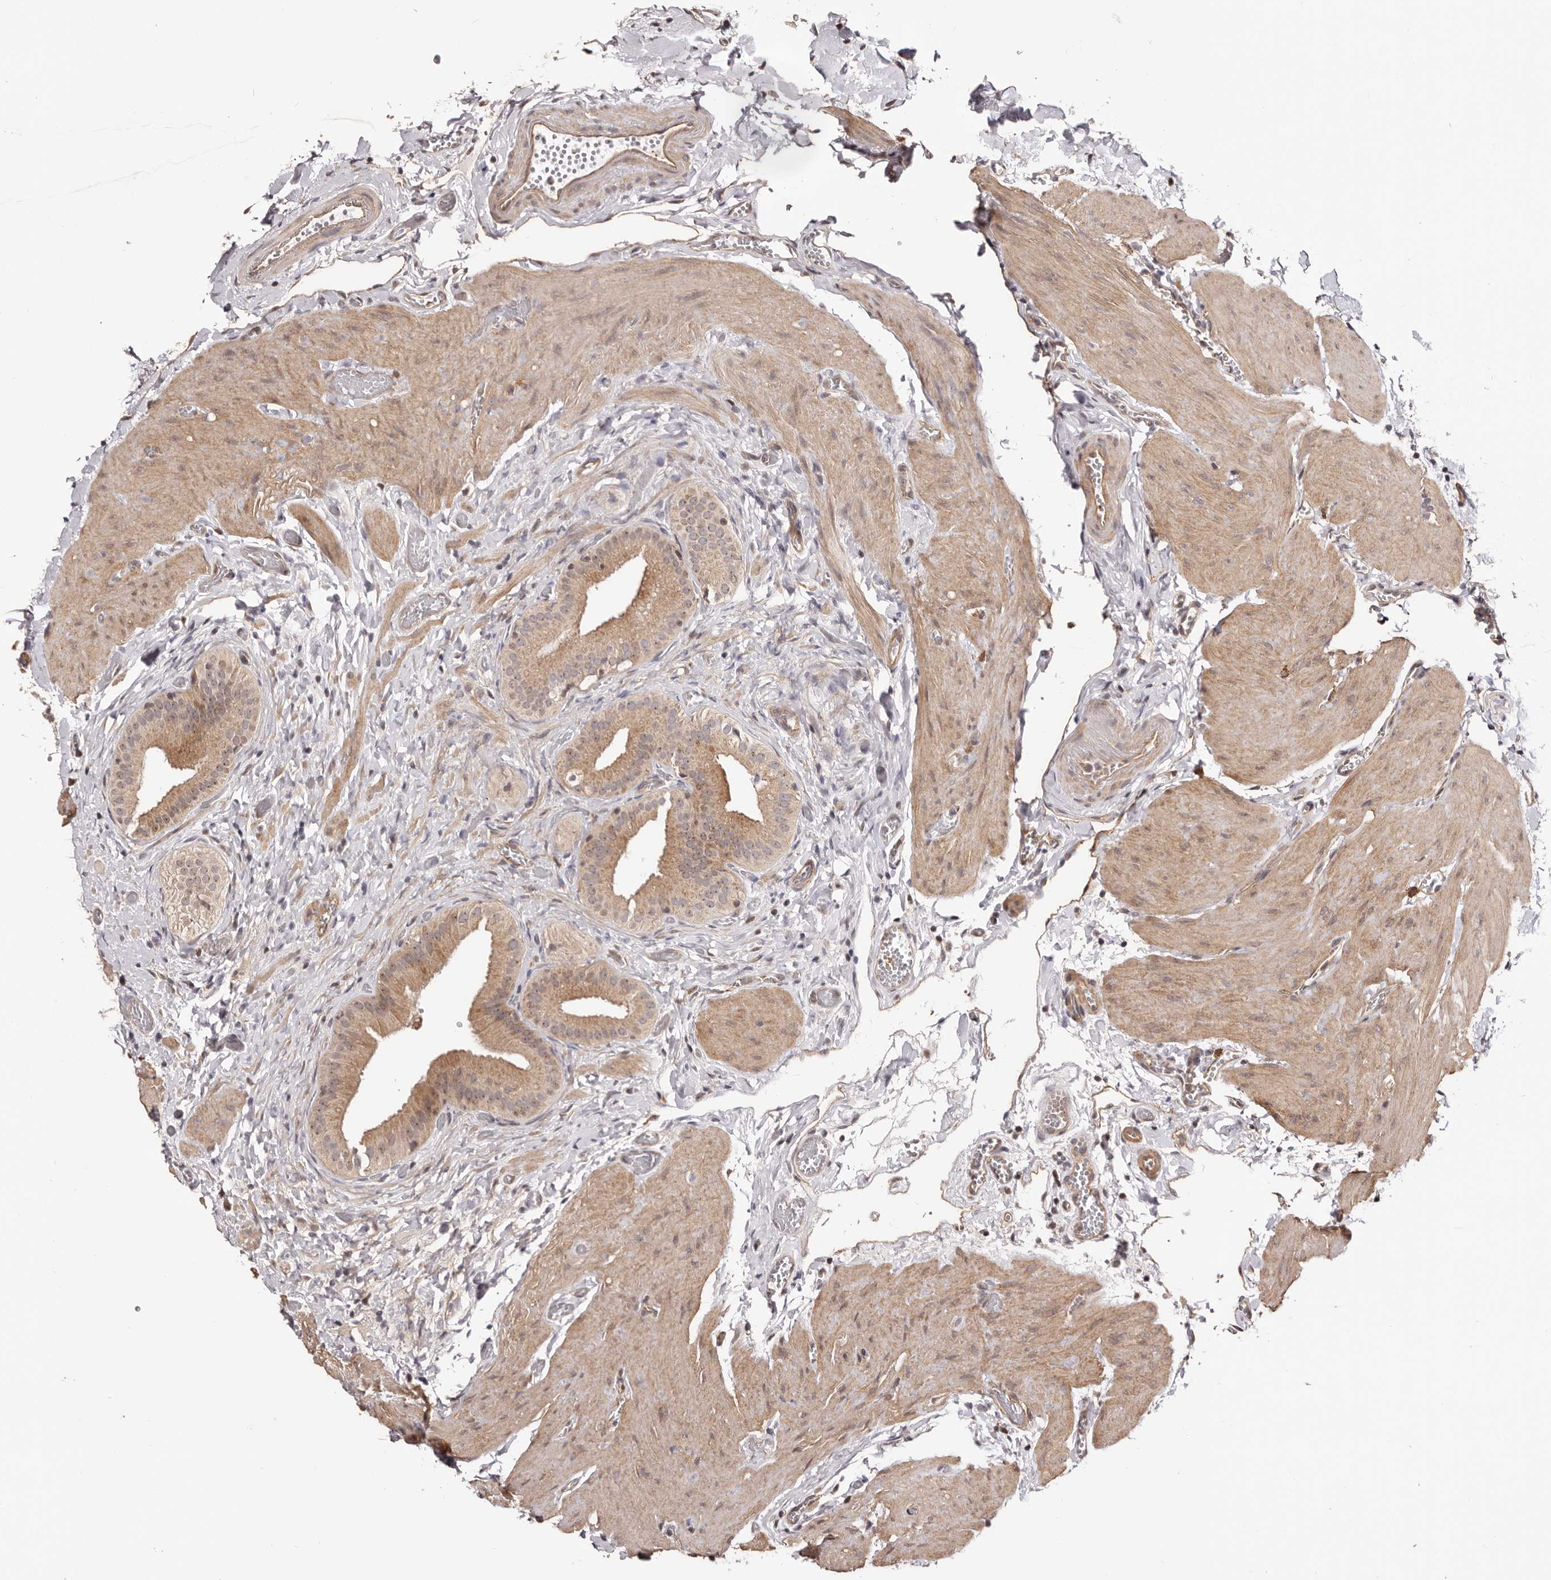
{"staining": {"intensity": "moderate", "quantity": ">75%", "location": "cytoplasmic/membranous,nuclear"}, "tissue": "gallbladder", "cell_type": "Glandular cells", "image_type": "normal", "snomed": [{"axis": "morphology", "description": "Normal tissue, NOS"}, {"axis": "topography", "description": "Gallbladder"}], "caption": "Gallbladder stained with a brown dye reveals moderate cytoplasmic/membranous,nuclear positive staining in about >75% of glandular cells.", "gene": "NOL12", "patient": {"sex": "female", "age": 64}}